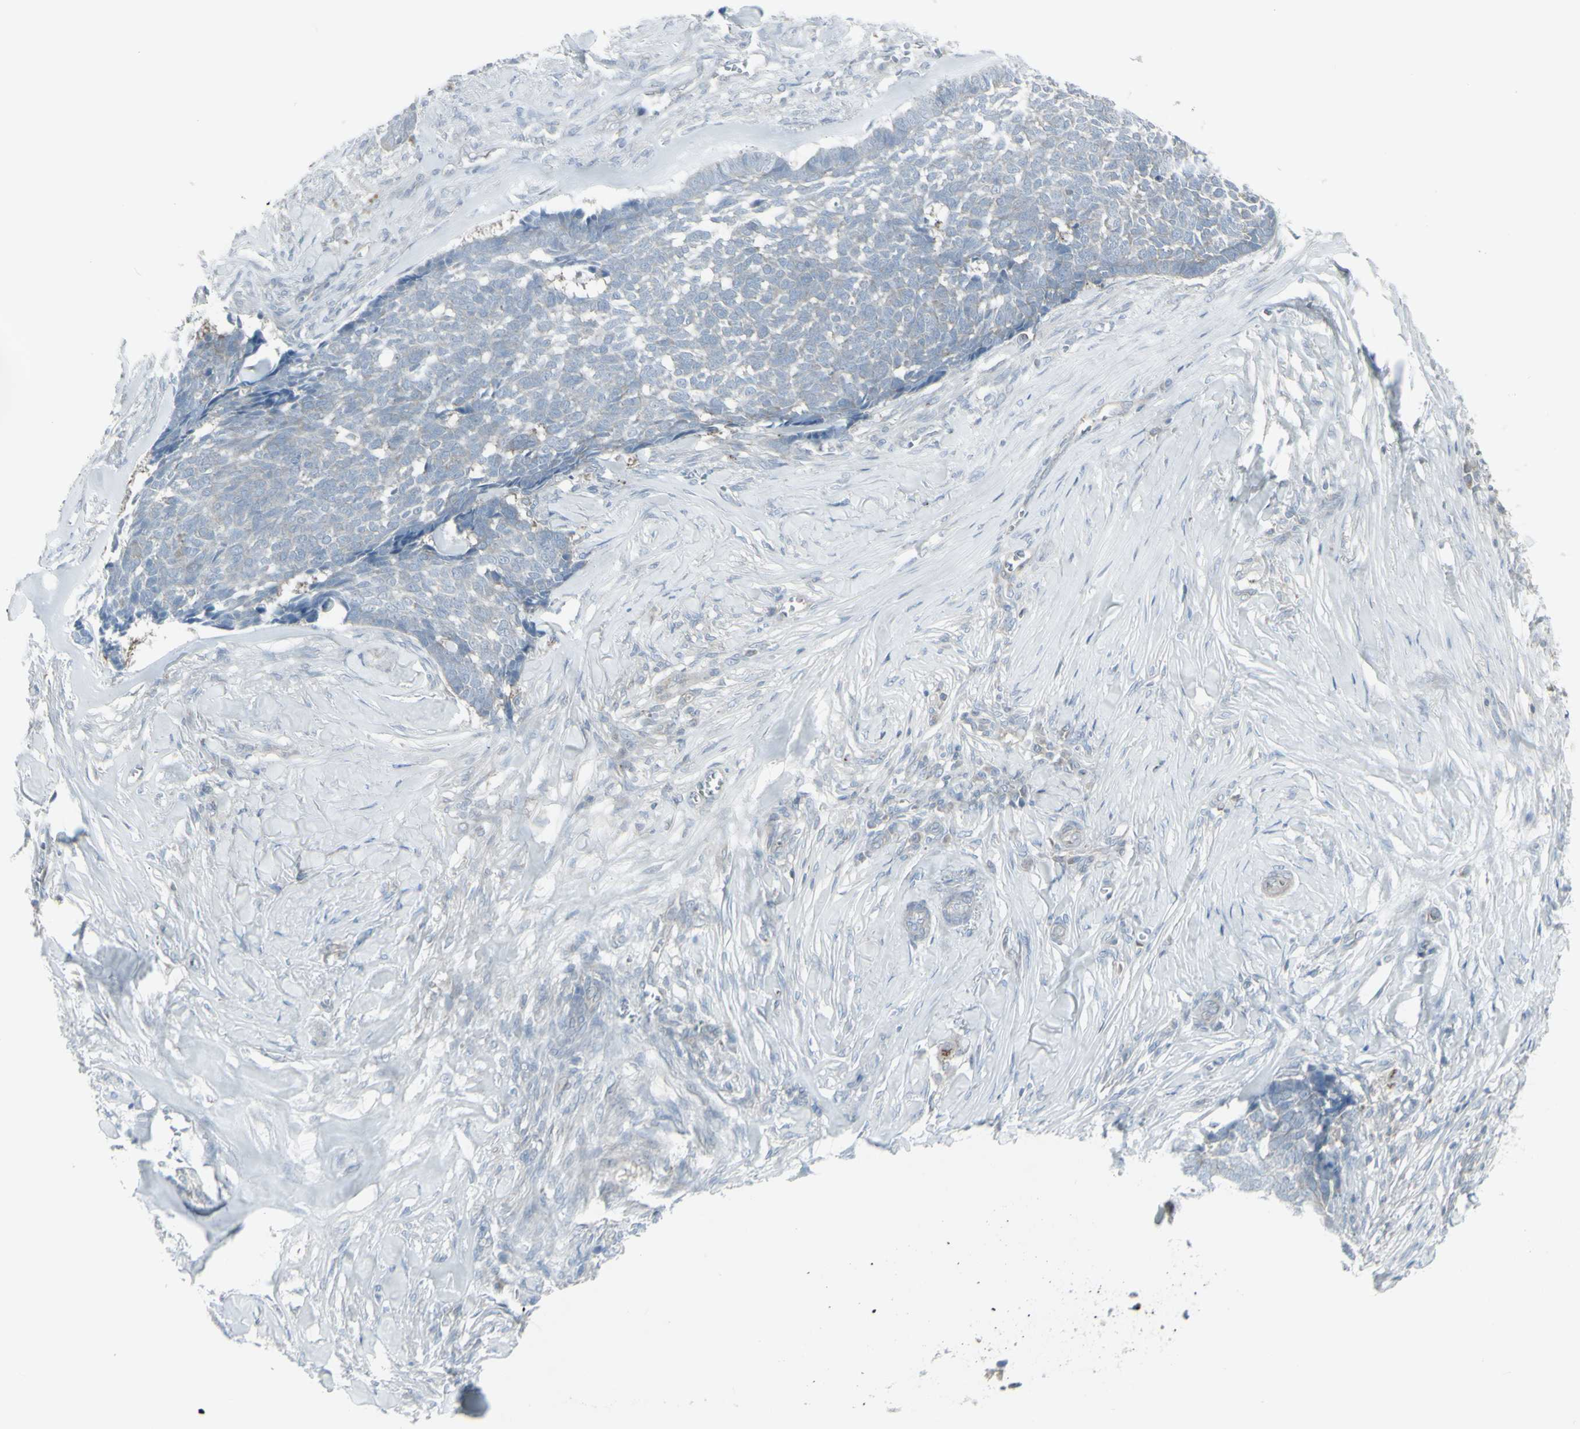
{"staining": {"intensity": "negative", "quantity": "none", "location": "none"}, "tissue": "skin cancer", "cell_type": "Tumor cells", "image_type": "cancer", "snomed": [{"axis": "morphology", "description": "Basal cell carcinoma"}, {"axis": "topography", "description": "Skin"}], "caption": "This is a micrograph of IHC staining of skin cancer (basal cell carcinoma), which shows no expression in tumor cells.", "gene": "GALNT6", "patient": {"sex": "male", "age": 84}}